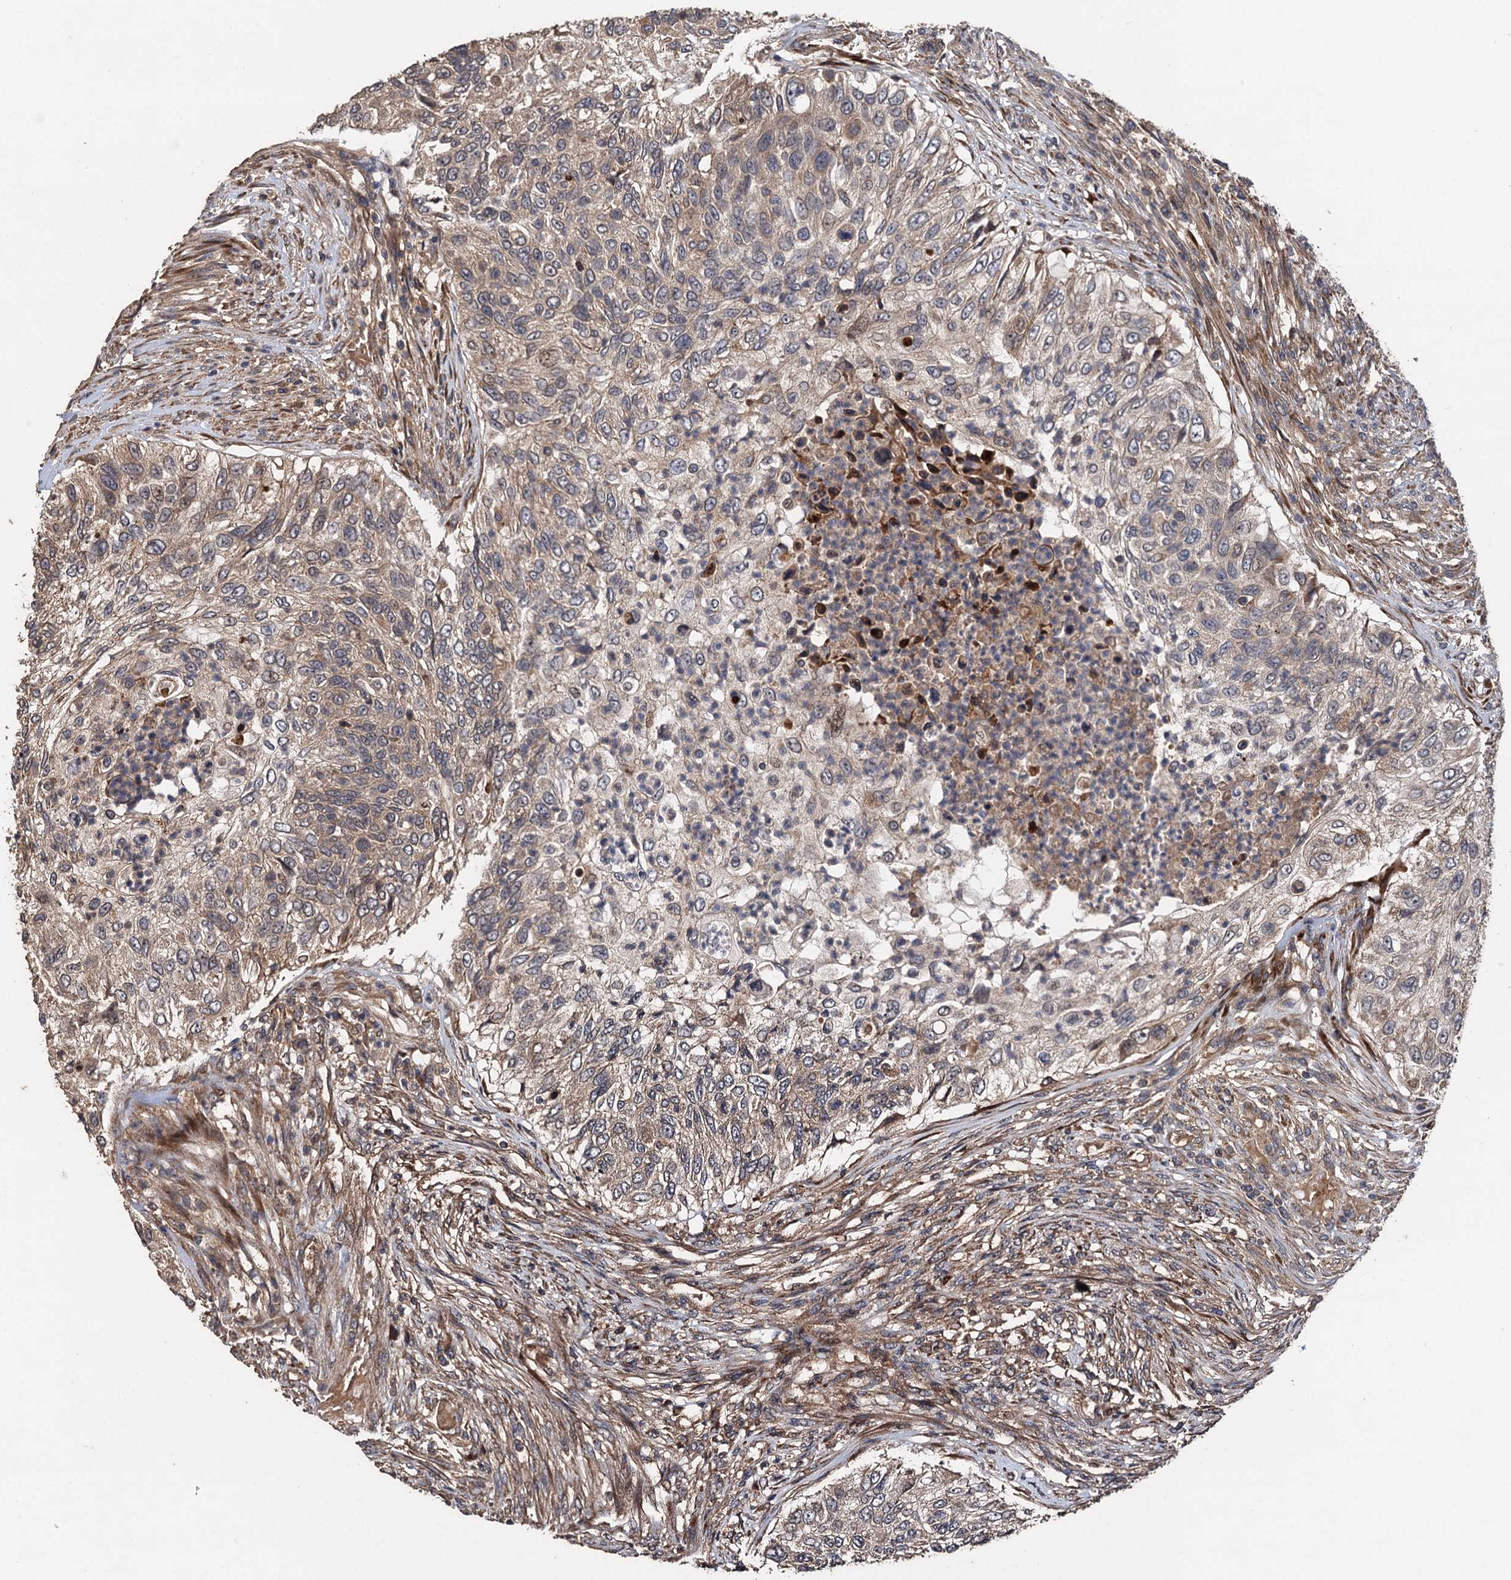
{"staining": {"intensity": "weak", "quantity": "25%-75%", "location": "cytoplasmic/membranous"}, "tissue": "urothelial cancer", "cell_type": "Tumor cells", "image_type": "cancer", "snomed": [{"axis": "morphology", "description": "Urothelial carcinoma, High grade"}, {"axis": "topography", "description": "Urinary bladder"}], "caption": "Tumor cells exhibit low levels of weak cytoplasmic/membranous expression in approximately 25%-75% of cells in urothelial cancer. Nuclei are stained in blue.", "gene": "TMEM39B", "patient": {"sex": "female", "age": 60}}